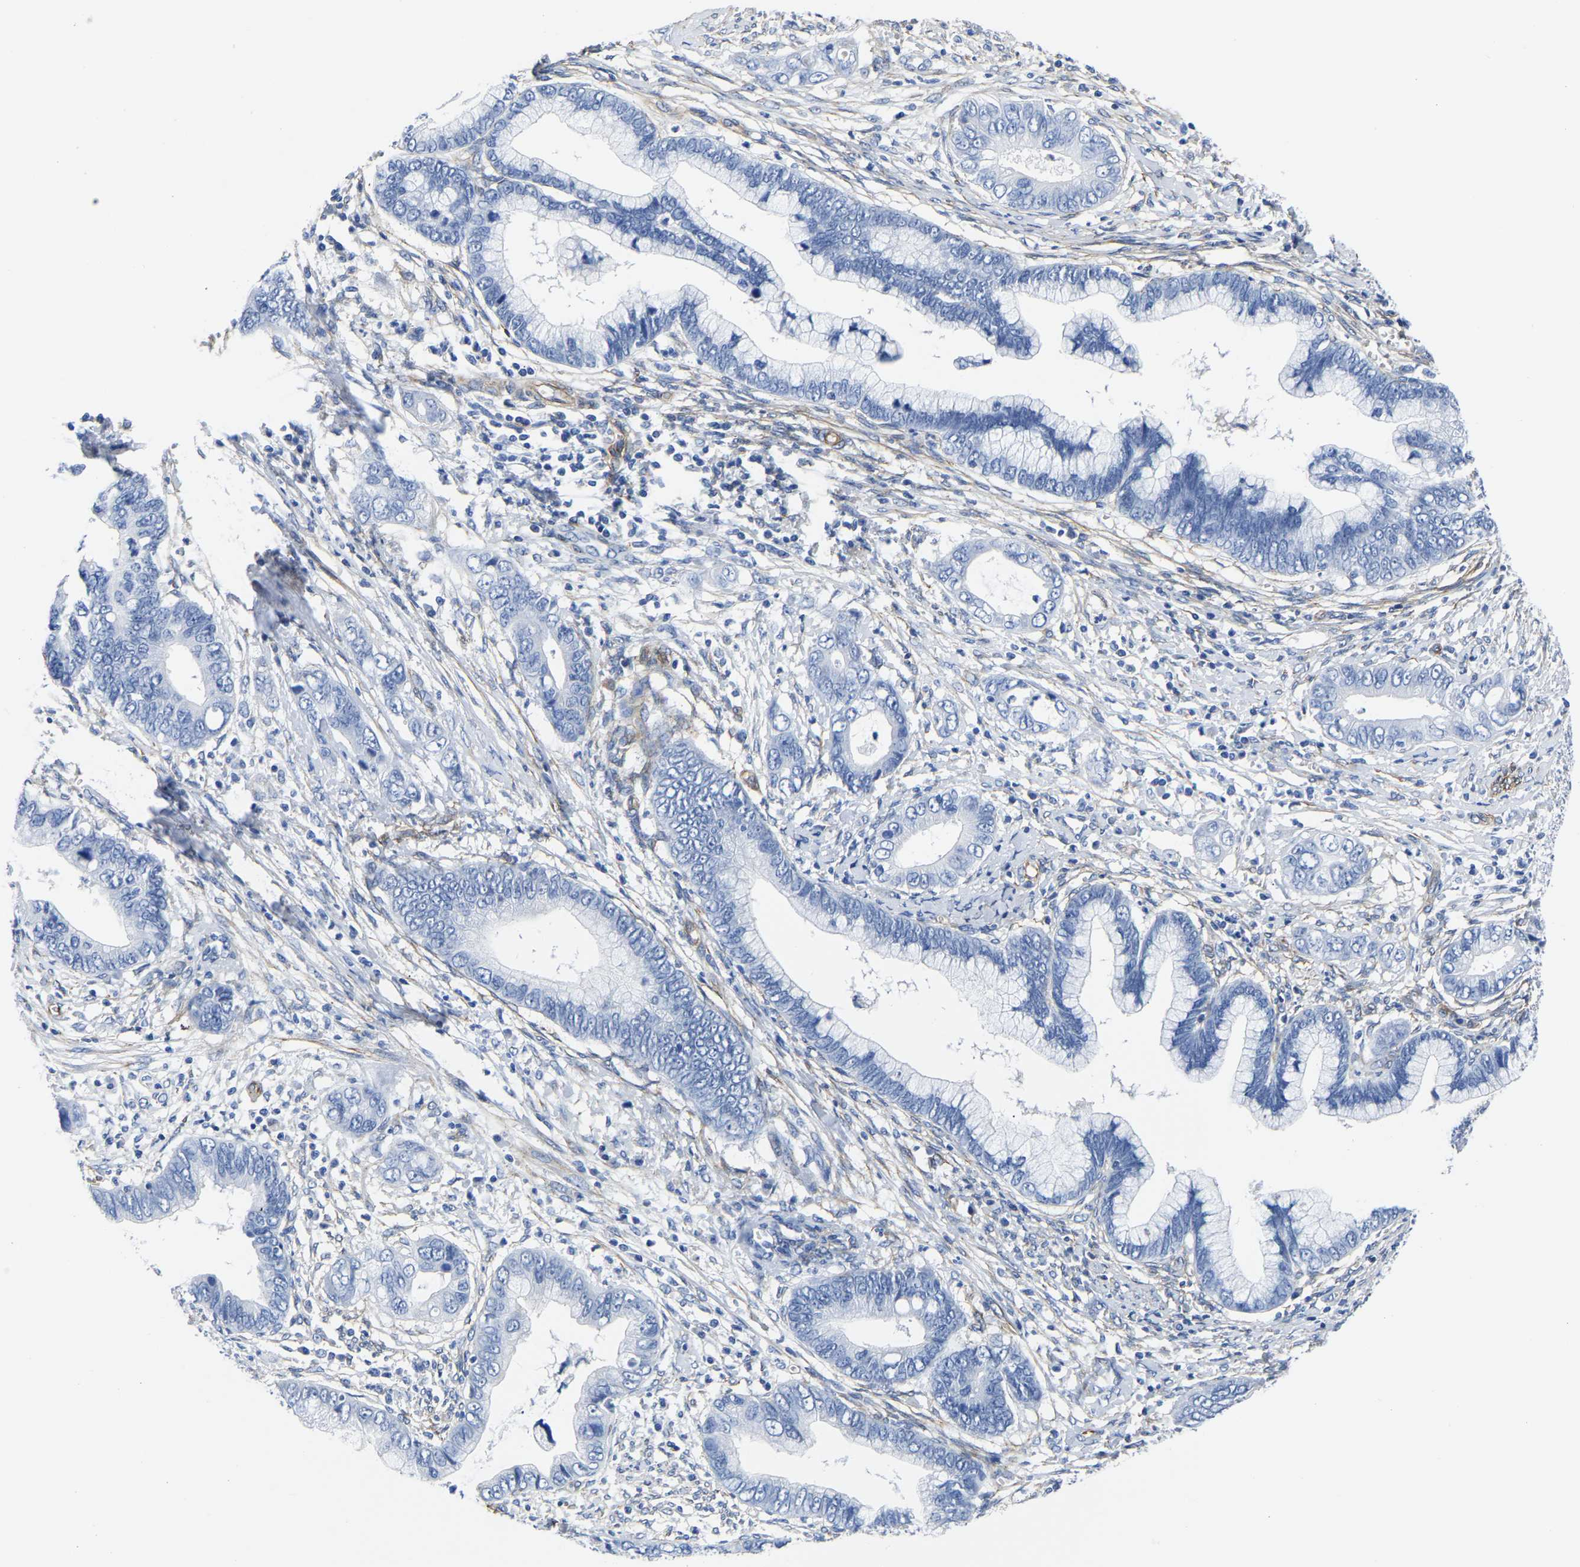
{"staining": {"intensity": "negative", "quantity": "none", "location": "none"}, "tissue": "cervical cancer", "cell_type": "Tumor cells", "image_type": "cancer", "snomed": [{"axis": "morphology", "description": "Adenocarcinoma, NOS"}, {"axis": "topography", "description": "Cervix"}], "caption": "This photomicrograph is of cervical cancer stained with immunohistochemistry (IHC) to label a protein in brown with the nuclei are counter-stained blue. There is no expression in tumor cells.", "gene": "SLC45A3", "patient": {"sex": "female", "age": 44}}